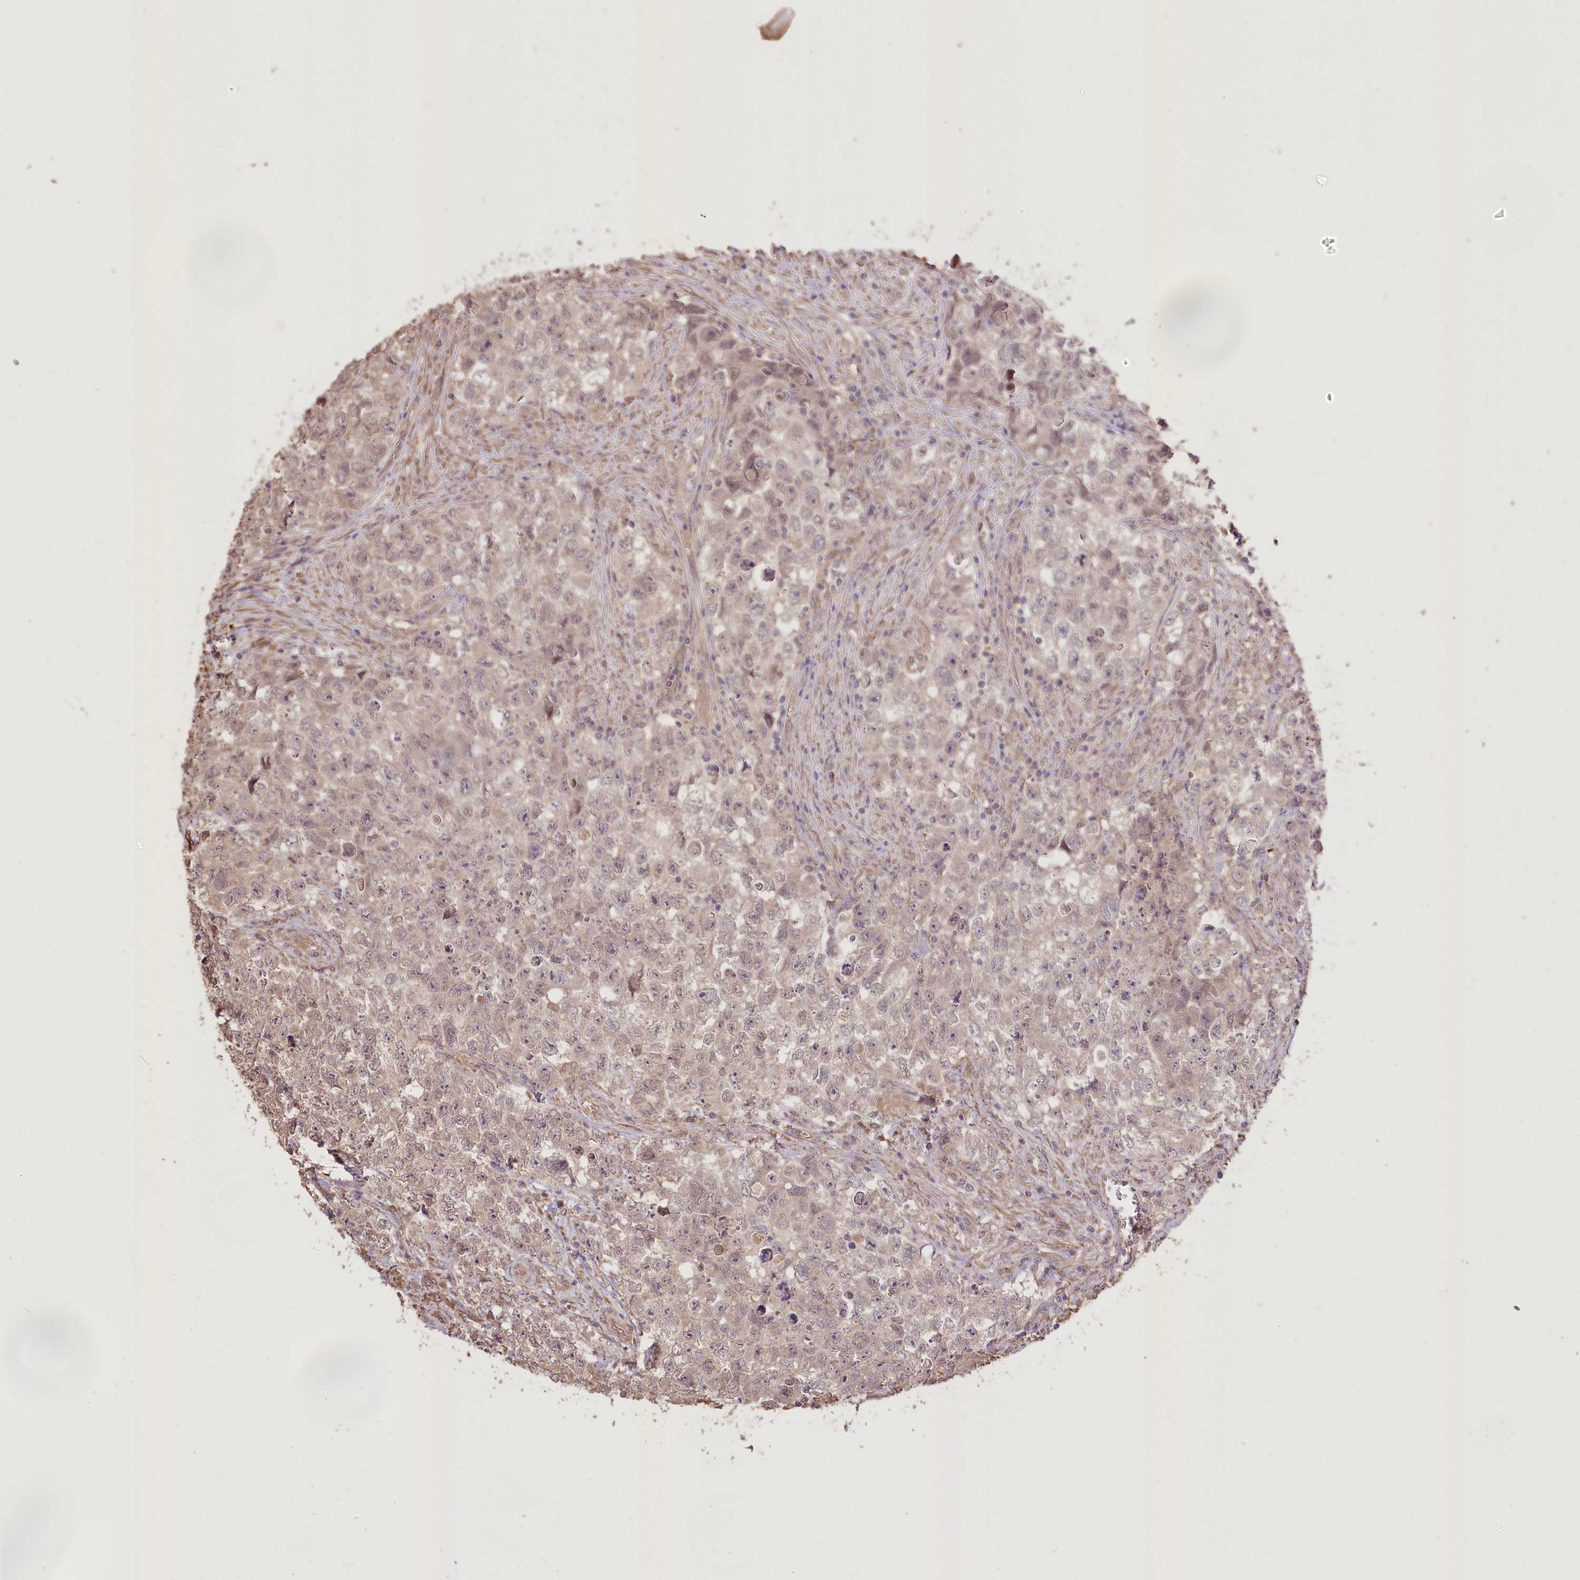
{"staining": {"intensity": "weak", "quantity": ">75%", "location": "cytoplasmic/membranous"}, "tissue": "testis cancer", "cell_type": "Tumor cells", "image_type": "cancer", "snomed": [{"axis": "morphology", "description": "Seminoma, NOS"}, {"axis": "morphology", "description": "Carcinoma, Embryonal, NOS"}, {"axis": "topography", "description": "Testis"}], "caption": "Testis cancer tissue reveals weak cytoplasmic/membranous positivity in about >75% of tumor cells, visualized by immunohistochemistry. The protein is stained brown, and the nuclei are stained in blue (DAB (3,3'-diaminobenzidine) IHC with brightfield microscopy, high magnification).", "gene": "R3HDM2", "patient": {"sex": "male", "age": 43}}